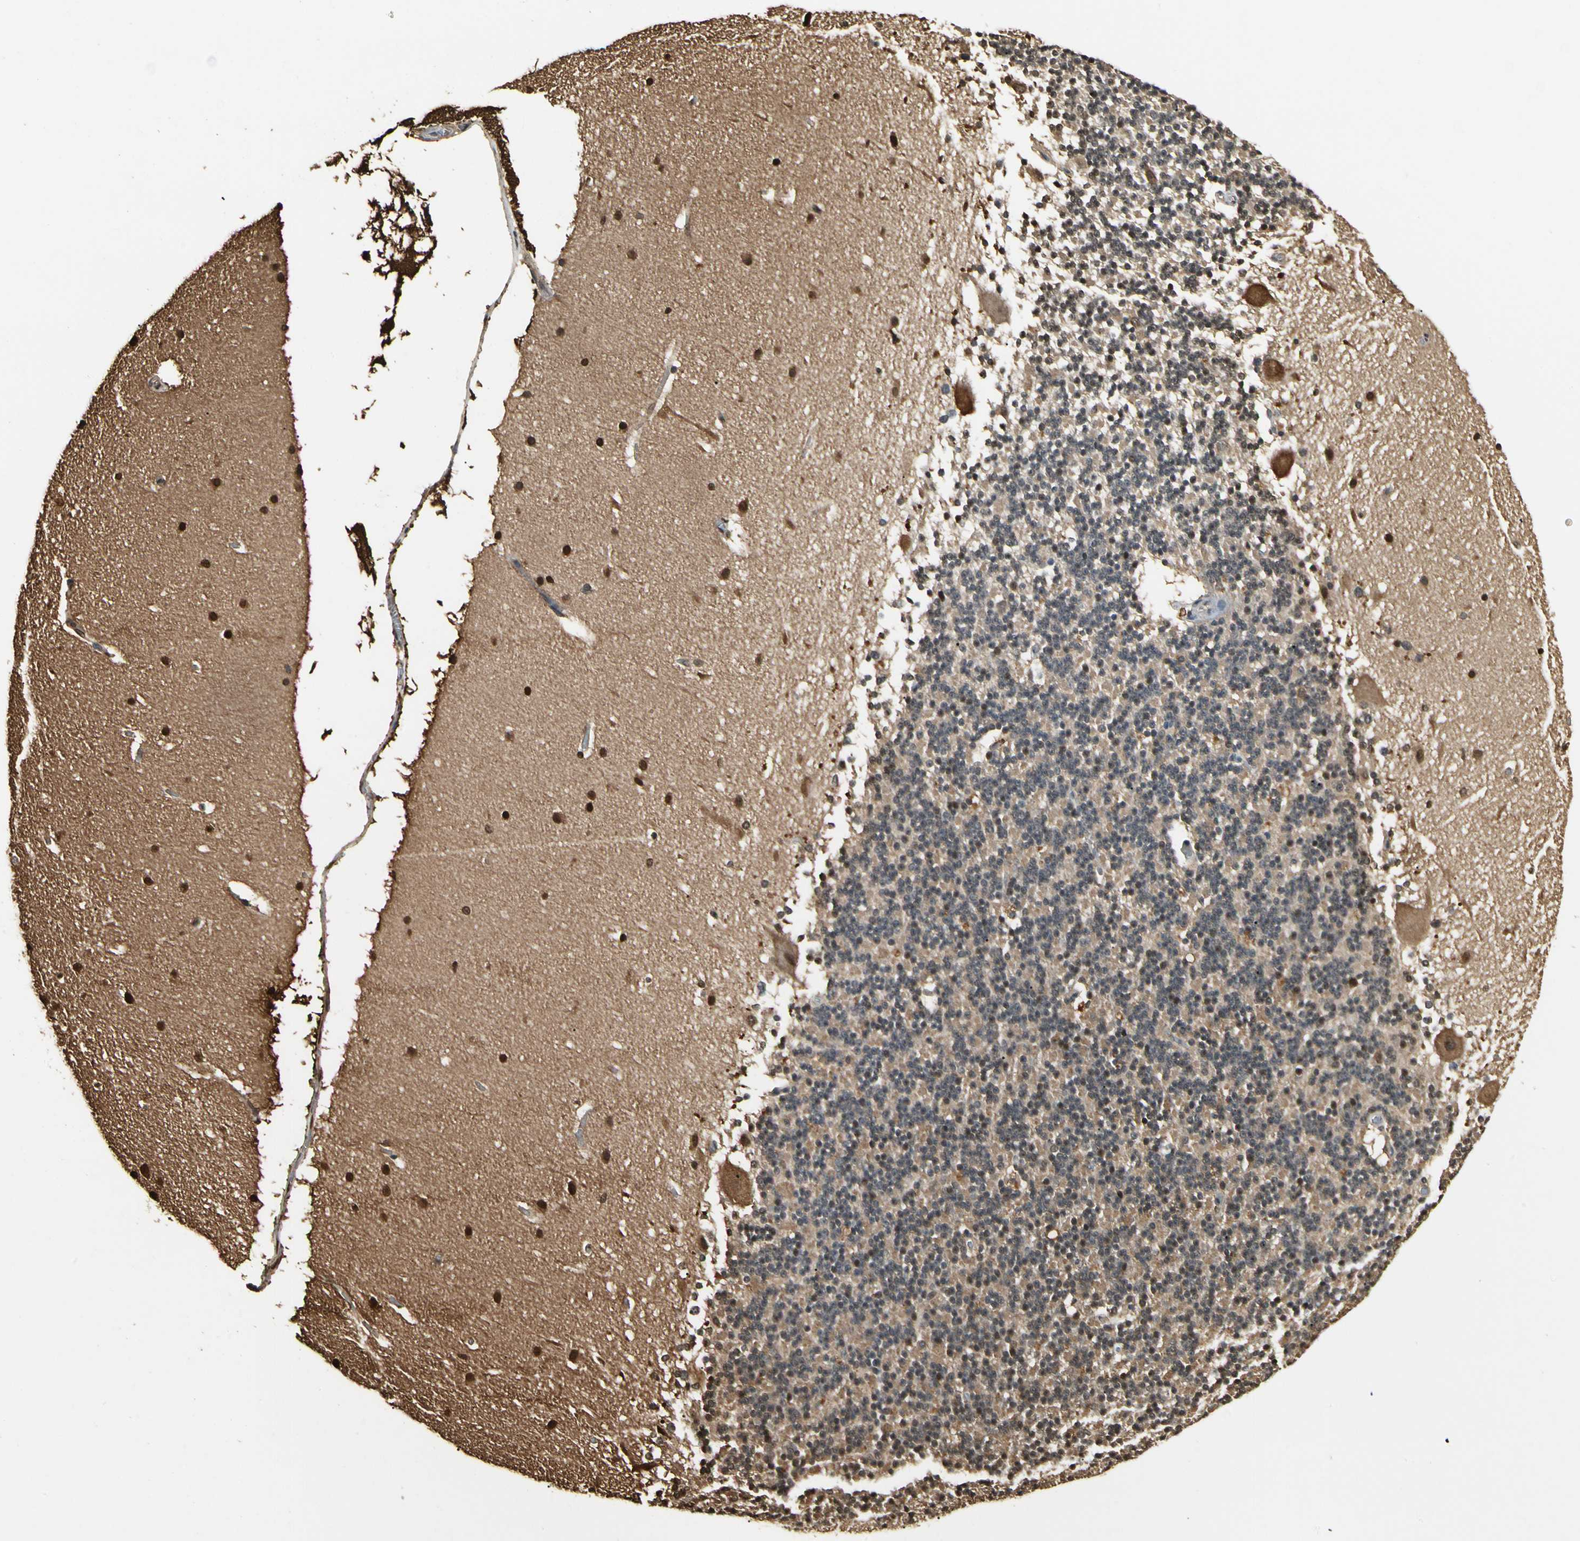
{"staining": {"intensity": "weak", "quantity": "<25%", "location": "nuclear"}, "tissue": "cerebellum", "cell_type": "Cells in granular layer", "image_type": "normal", "snomed": [{"axis": "morphology", "description": "Normal tissue, NOS"}, {"axis": "topography", "description": "Cerebellum"}], "caption": "This image is of unremarkable cerebellum stained with immunohistochemistry (IHC) to label a protein in brown with the nuclei are counter-stained blue. There is no positivity in cells in granular layer. Nuclei are stained in blue.", "gene": "YWHAB", "patient": {"sex": "female", "age": 19}}